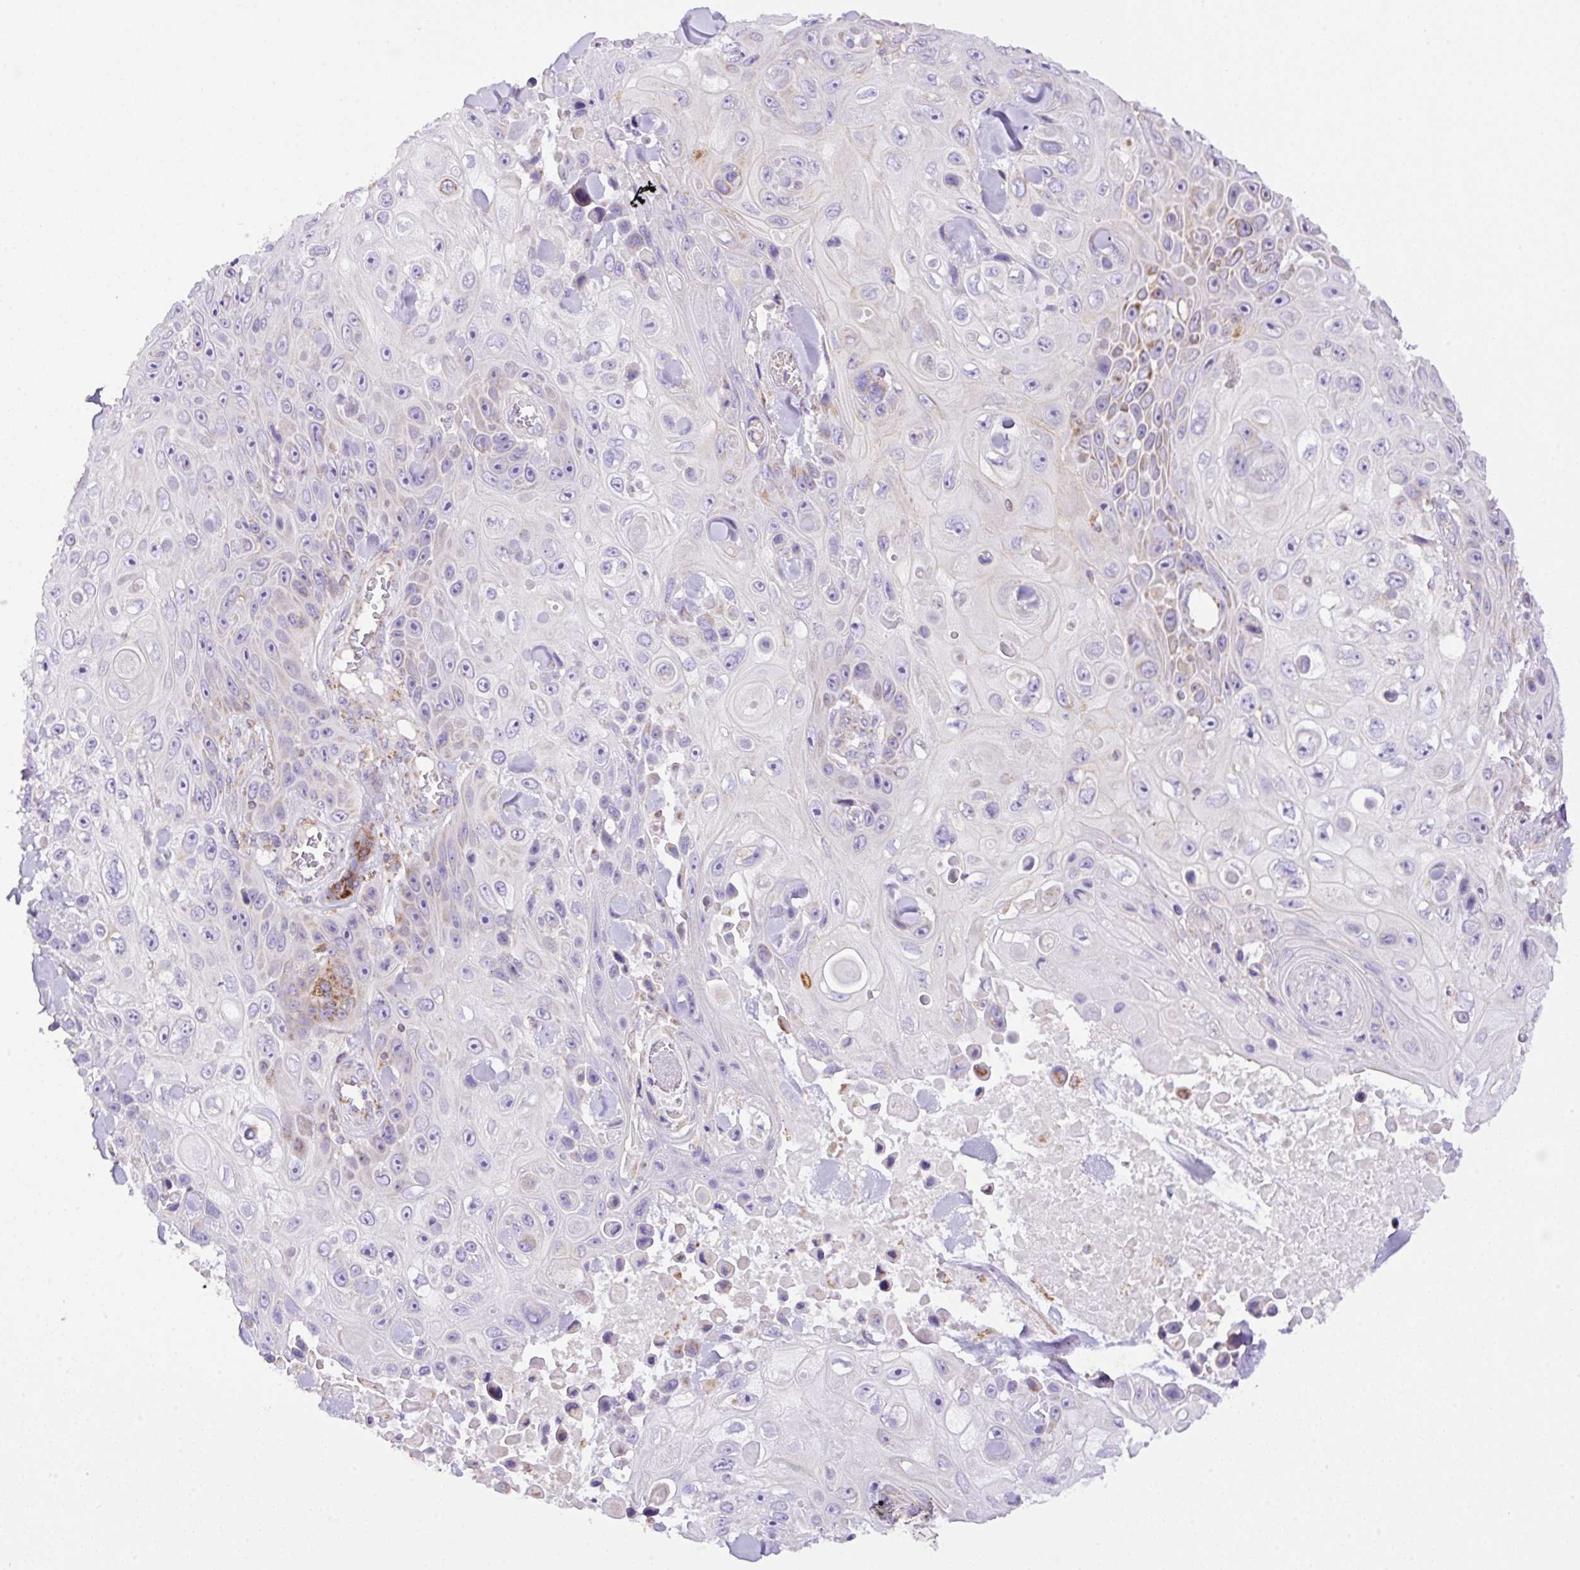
{"staining": {"intensity": "negative", "quantity": "none", "location": "none"}, "tissue": "skin cancer", "cell_type": "Tumor cells", "image_type": "cancer", "snomed": [{"axis": "morphology", "description": "Squamous cell carcinoma, NOS"}, {"axis": "topography", "description": "Skin"}], "caption": "DAB immunohistochemical staining of human skin cancer shows no significant staining in tumor cells.", "gene": "NF1", "patient": {"sex": "male", "age": 82}}